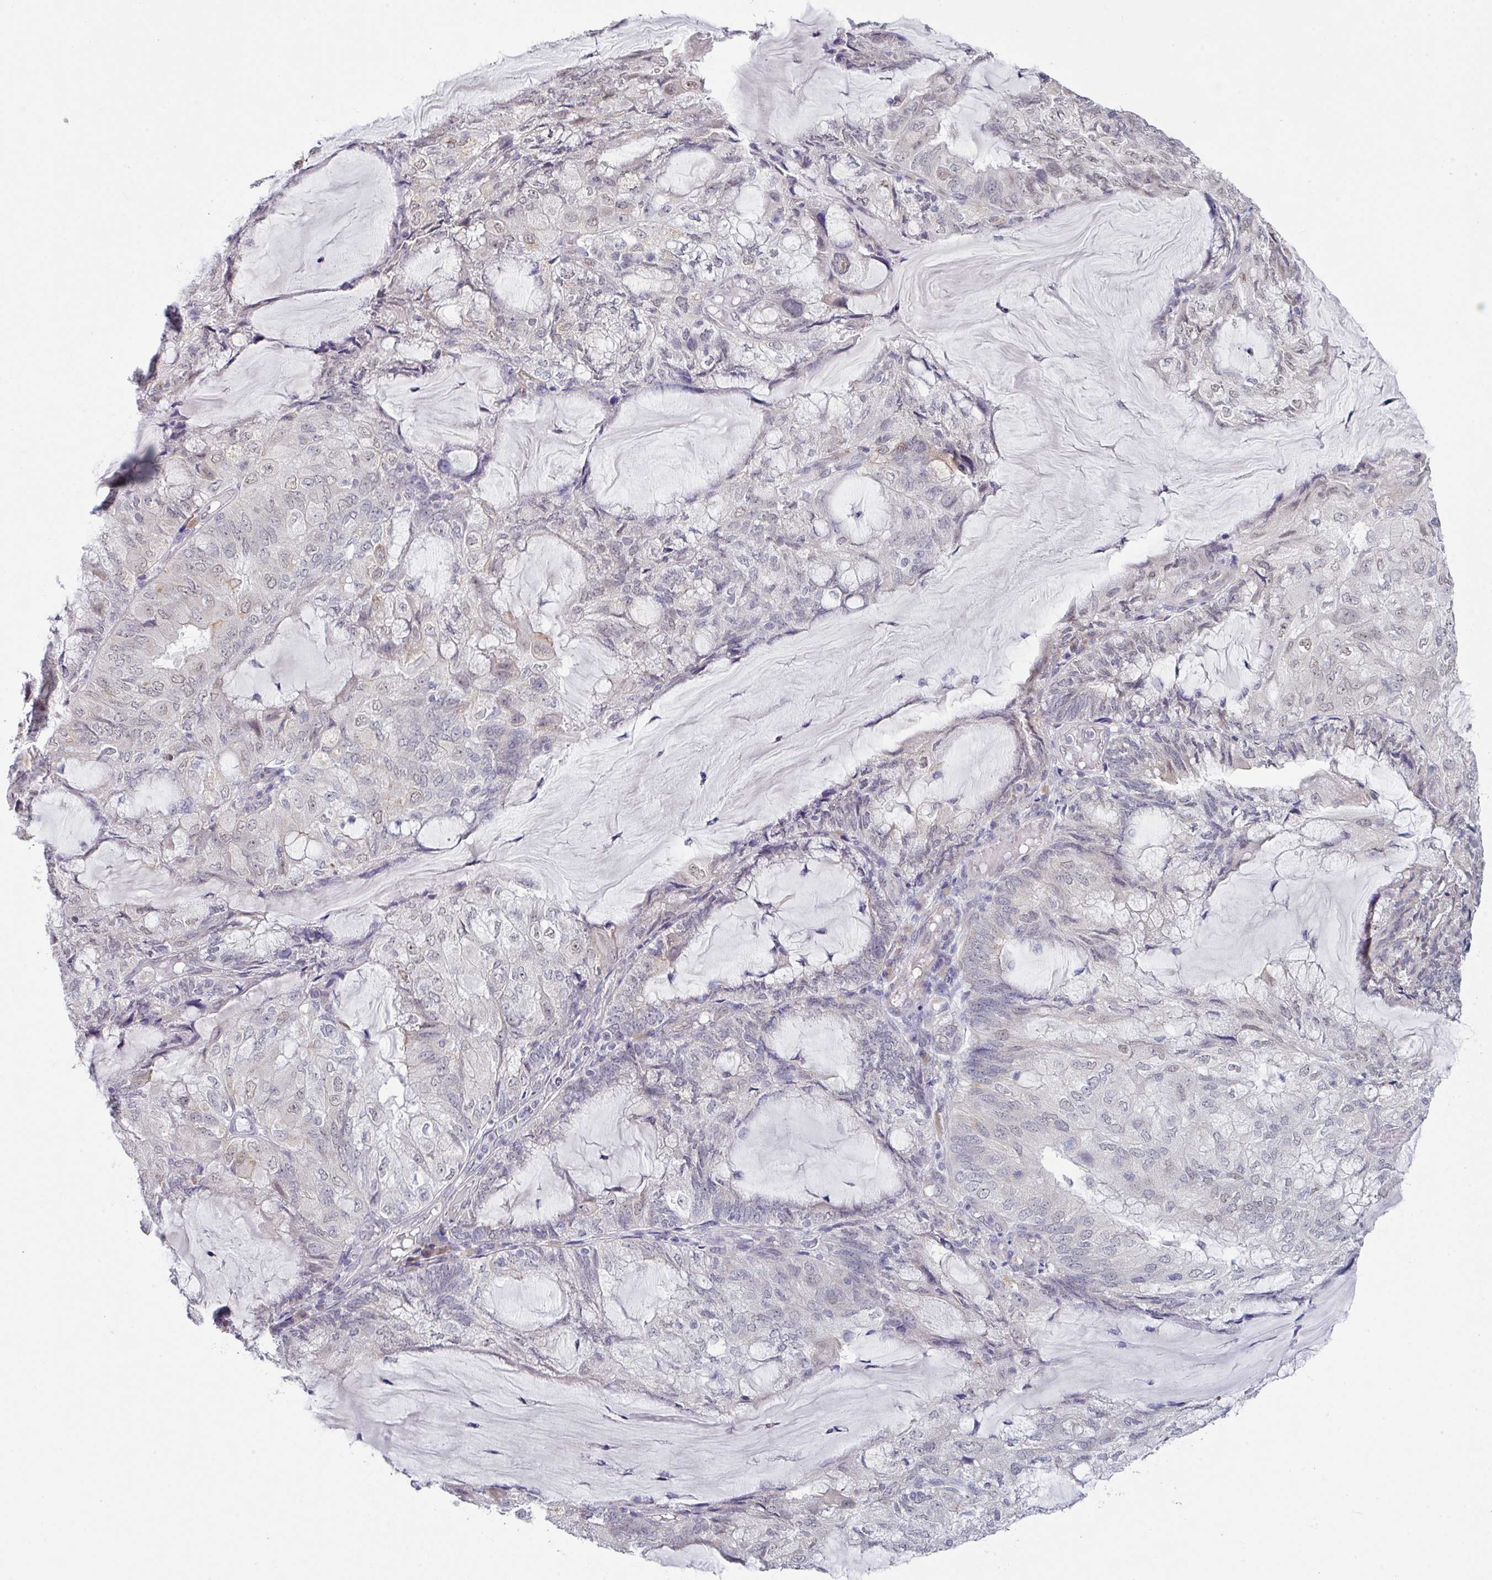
{"staining": {"intensity": "weak", "quantity": "<25%", "location": "cytoplasmic/membranous"}, "tissue": "endometrial cancer", "cell_type": "Tumor cells", "image_type": "cancer", "snomed": [{"axis": "morphology", "description": "Adenocarcinoma, NOS"}, {"axis": "topography", "description": "Endometrium"}], "caption": "Immunohistochemistry (IHC) image of neoplastic tissue: endometrial cancer (adenocarcinoma) stained with DAB (3,3'-diaminobenzidine) demonstrates no significant protein positivity in tumor cells.", "gene": "TMED5", "patient": {"sex": "female", "age": 81}}